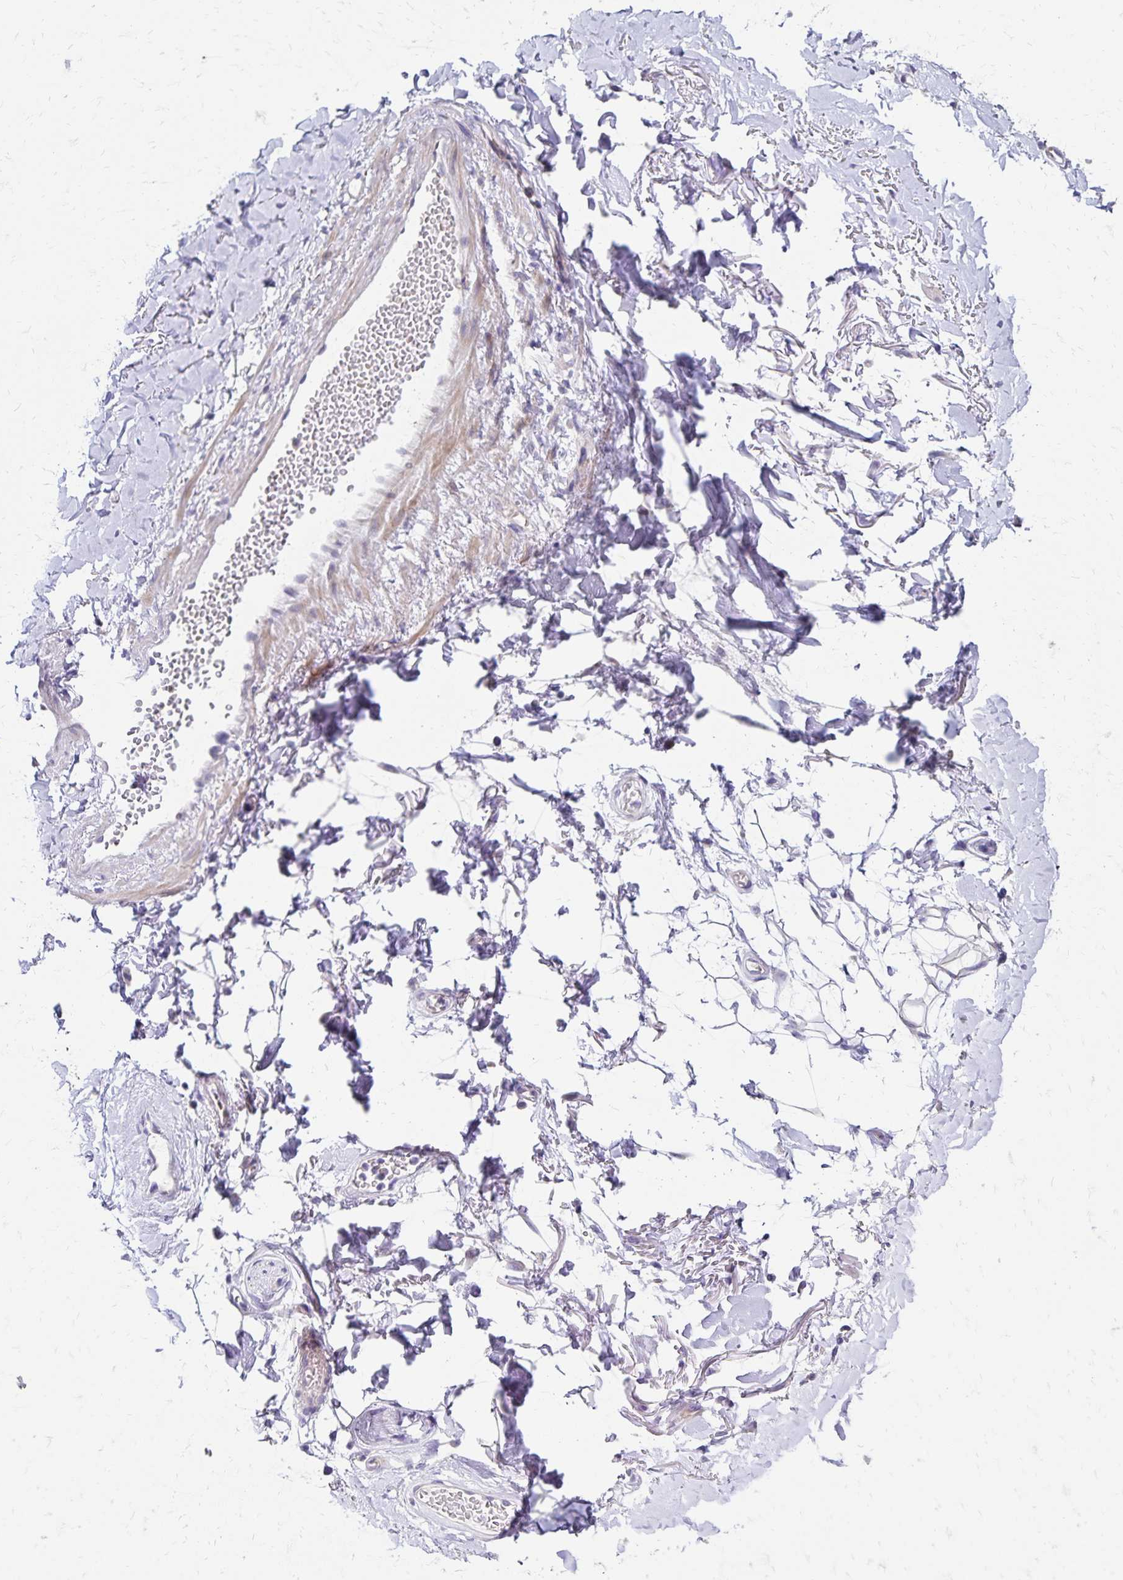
{"staining": {"intensity": "weak", "quantity": "<25%", "location": "cytoplasmic/membranous"}, "tissue": "adipose tissue", "cell_type": "Adipocytes", "image_type": "normal", "snomed": [{"axis": "morphology", "description": "Normal tissue, NOS"}, {"axis": "topography", "description": "Anal"}, {"axis": "topography", "description": "Peripheral nerve tissue"}], "caption": "Protein analysis of benign adipose tissue exhibits no significant staining in adipocytes.", "gene": "NECAP1", "patient": {"sex": "male", "age": 78}}